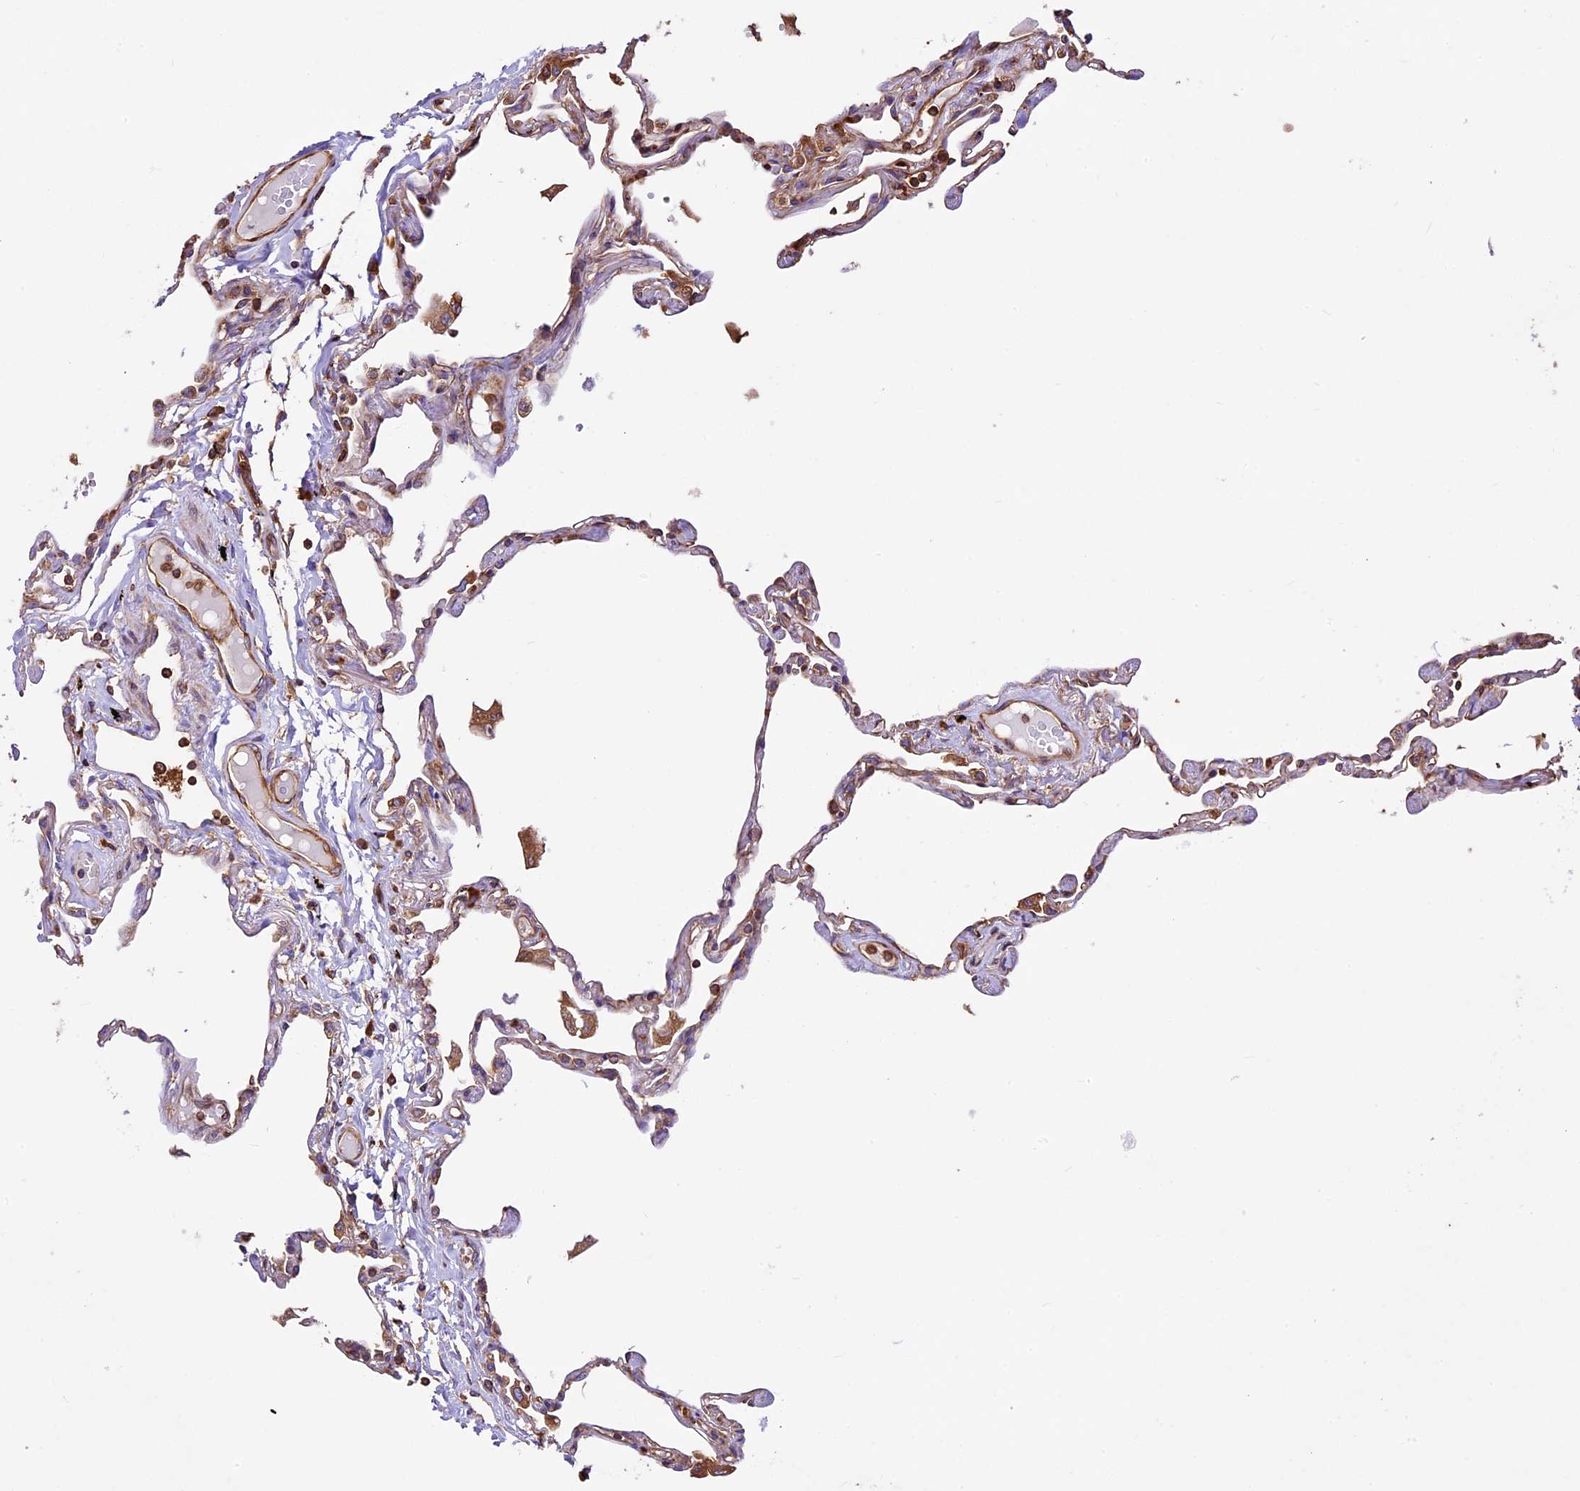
{"staining": {"intensity": "strong", "quantity": "<25%", "location": "cytoplasmic/membranous"}, "tissue": "lung", "cell_type": "Alveolar cells", "image_type": "normal", "snomed": [{"axis": "morphology", "description": "Normal tissue, NOS"}, {"axis": "topography", "description": "Lung"}], "caption": "Immunohistochemistry (IHC) (DAB) staining of benign human lung reveals strong cytoplasmic/membranous protein staining in approximately <25% of alveolar cells.", "gene": "KARS1", "patient": {"sex": "female", "age": 67}}